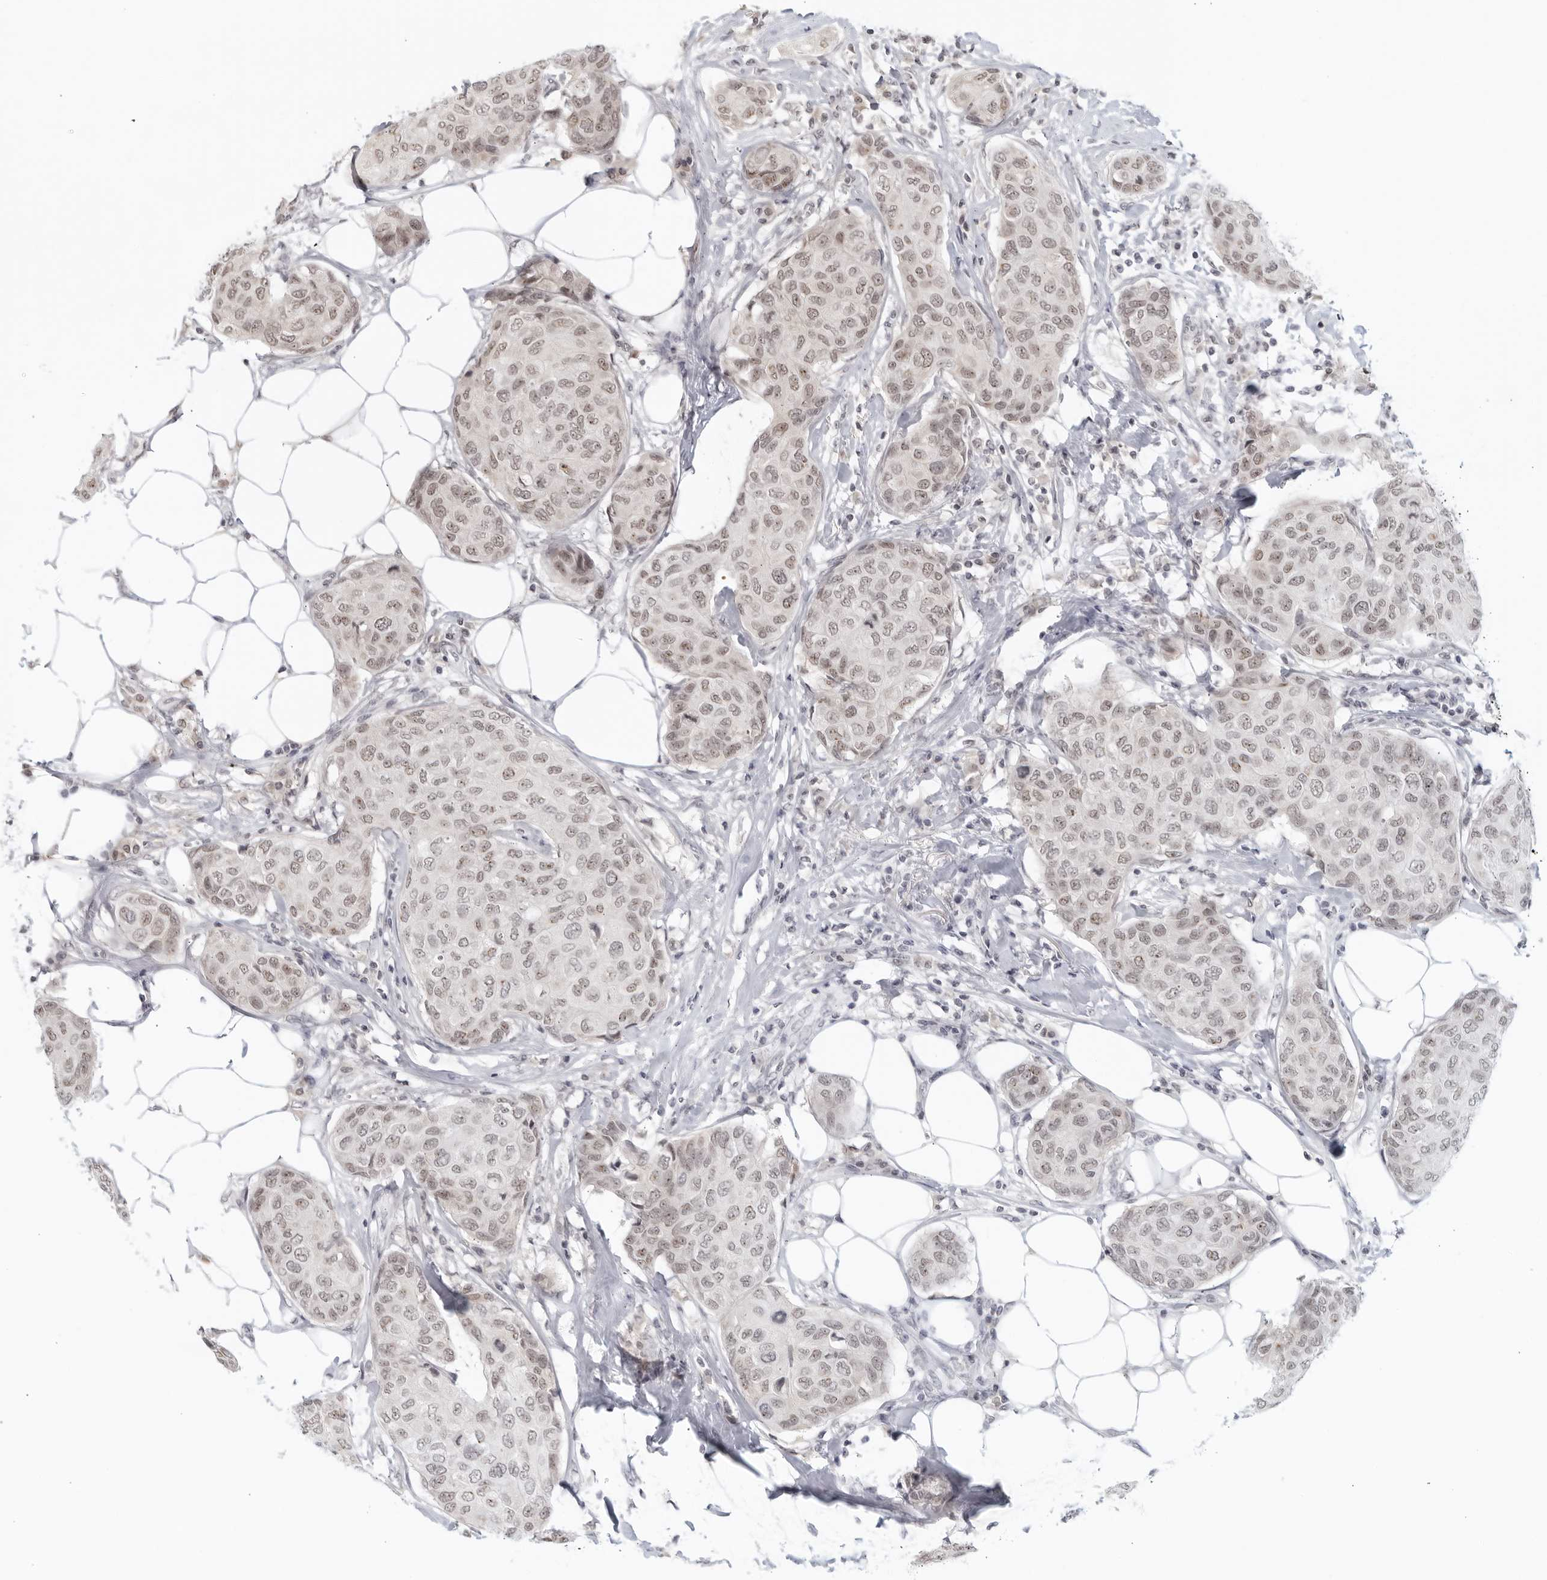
{"staining": {"intensity": "weak", "quantity": "25%-75%", "location": "nuclear"}, "tissue": "breast cancer", "cell_type": "Tumor cells", "image_type": "cancer", "snomed": [{"axis": "morphology", "description": "Duct carcinoma"}, {"axis": "topography", "description": "Breast"}], "caption": "Immunohistochemical staining of breast cancer (intraductal carcinoma) shows weak nuclear protein staining in about 25%-75% of tumor cells.", "gene": "RAB11FIP3", "patient": {"sex": "female", "age": 80}}